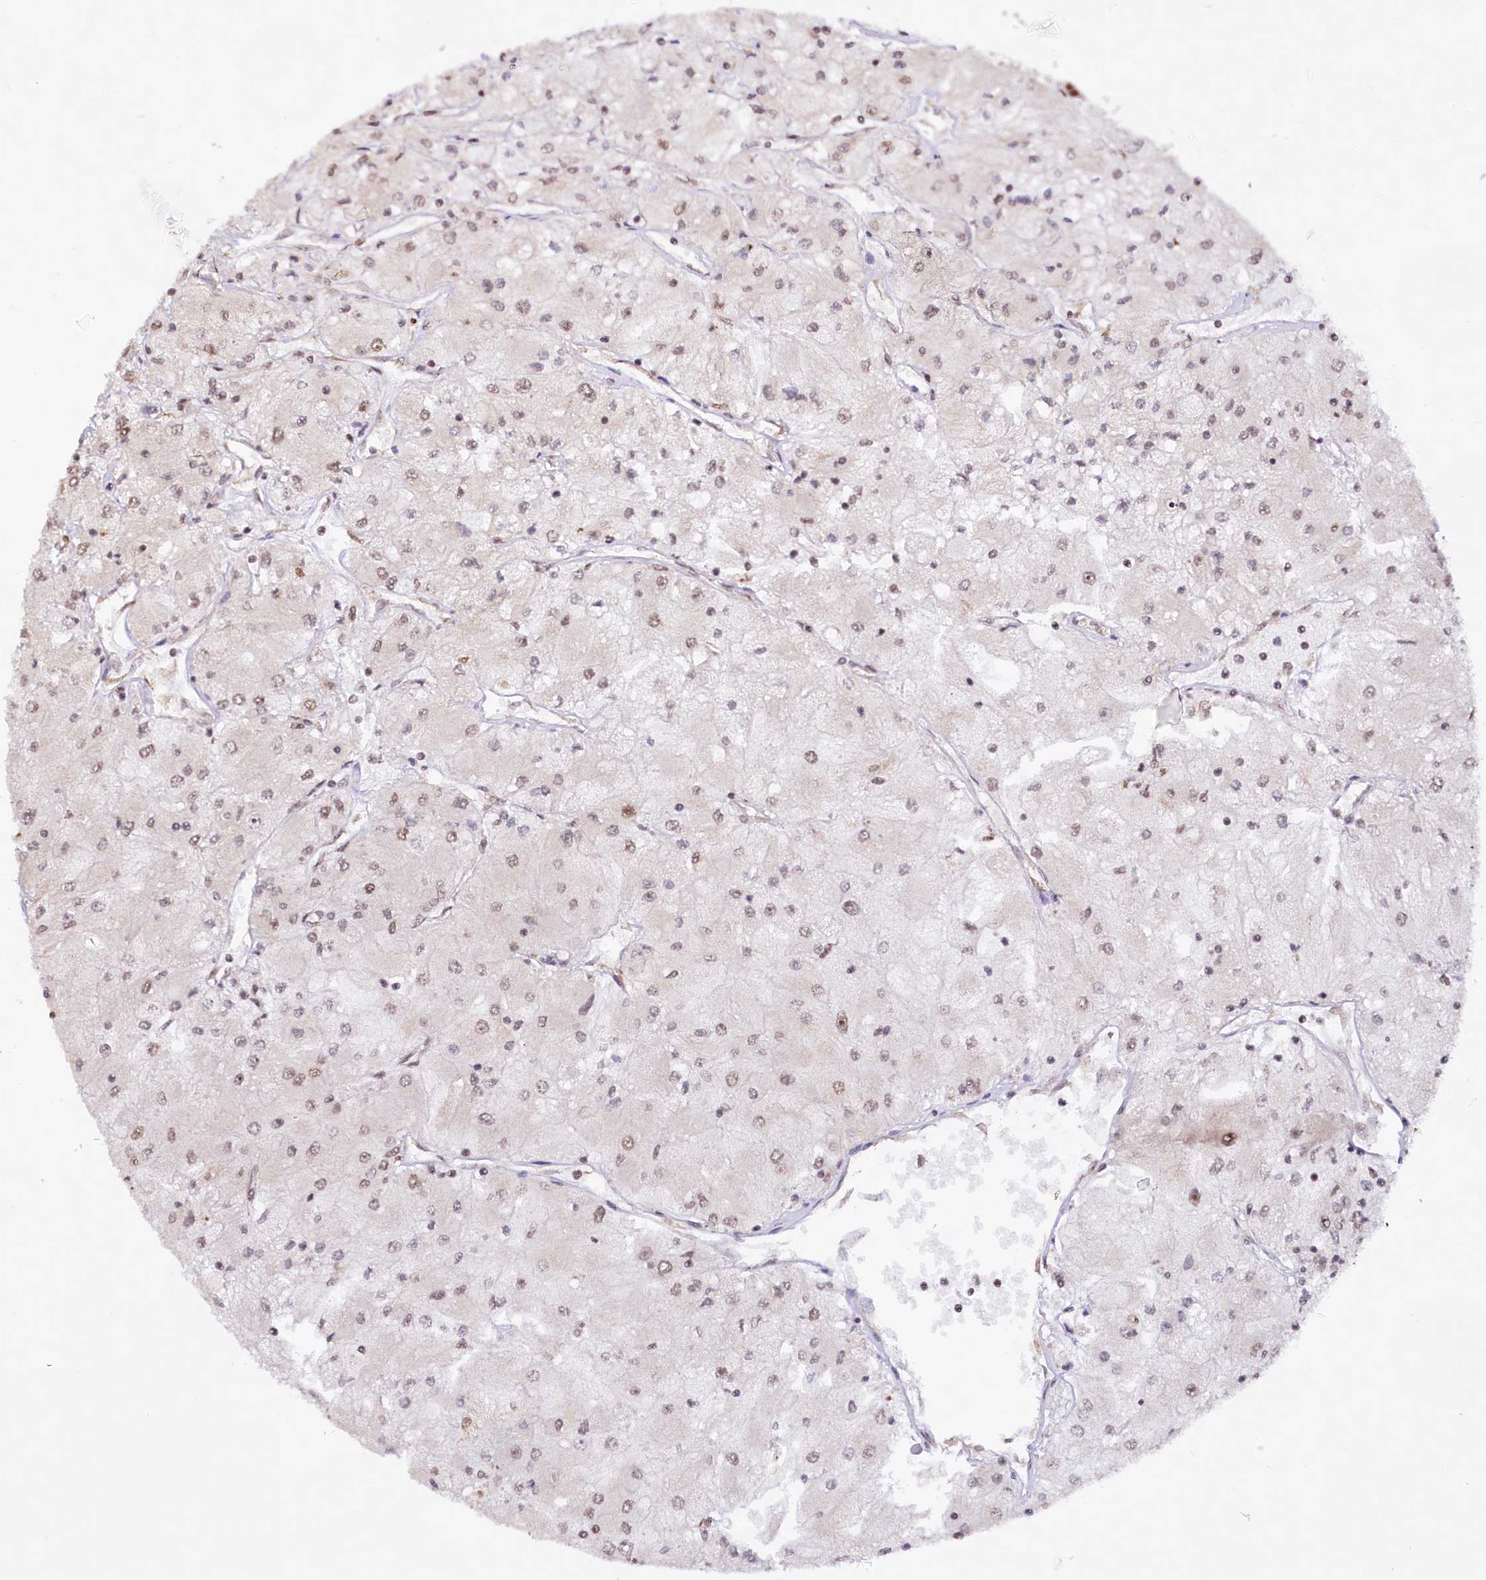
{"staining": {"intensity": "weak", "quantity": ">75%", "location": "nuclear"}, "tissue": "renal cancer", "cell_type": "Tumor cells", "image_type": "cancer", "snomed": [{"axis": "morphology", "description": "Adenocarcinoma, NOS"}, {"axis": "topography", "description": "Kidney"}], "caption": "A brown stain shows weak nuclear expression of a protein in human renal cancer (adenocarcinoma) tumor cells.", "gene": "HIRA", "patient": {"sex": "male", "age": 80}}